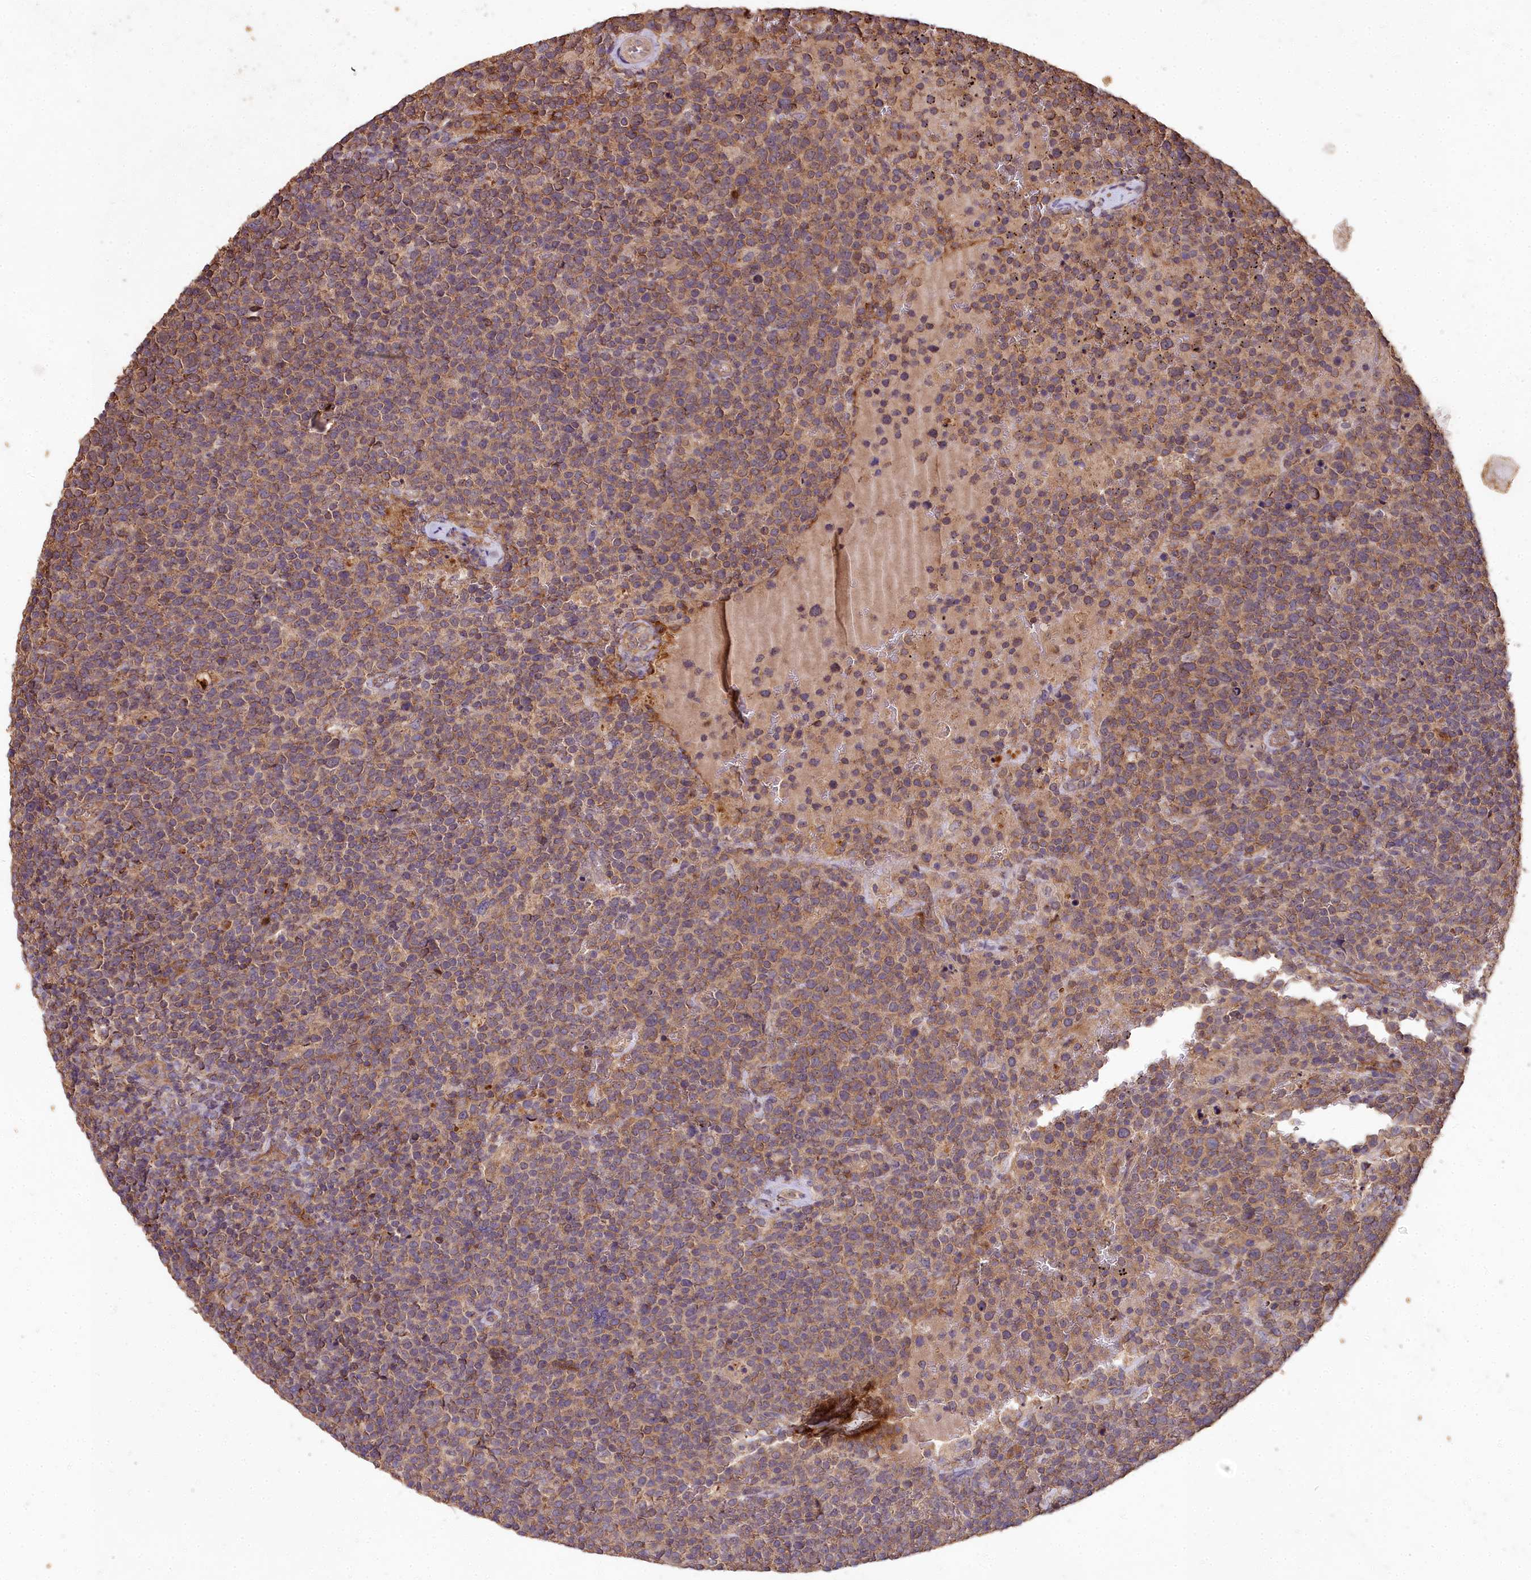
{"staining": {"intensity": "moderate", "quantity": ">75%", "location": "cytoplasmic/membranous"}, "tissue": "lymphoma", "cell_type": "Tumor cells", "image_type": "cancer", "snomed": [{"axis": "morphology", "description": "Malignant lymphoma, non-Hodgkin's type, High grade"}, {"axis": "topography", "description": "Lymph node"}], "caption": "High-power microscopy captured an IHC micrograph of malignant lymphoma, non-Hodgkin's type (high-grade), revealing moderate cytoplasmic/membranous staining in approximately >75% of tumor cells.", "gene": "CEMIP2", "patient": {"sex": "male", "age": 61}}